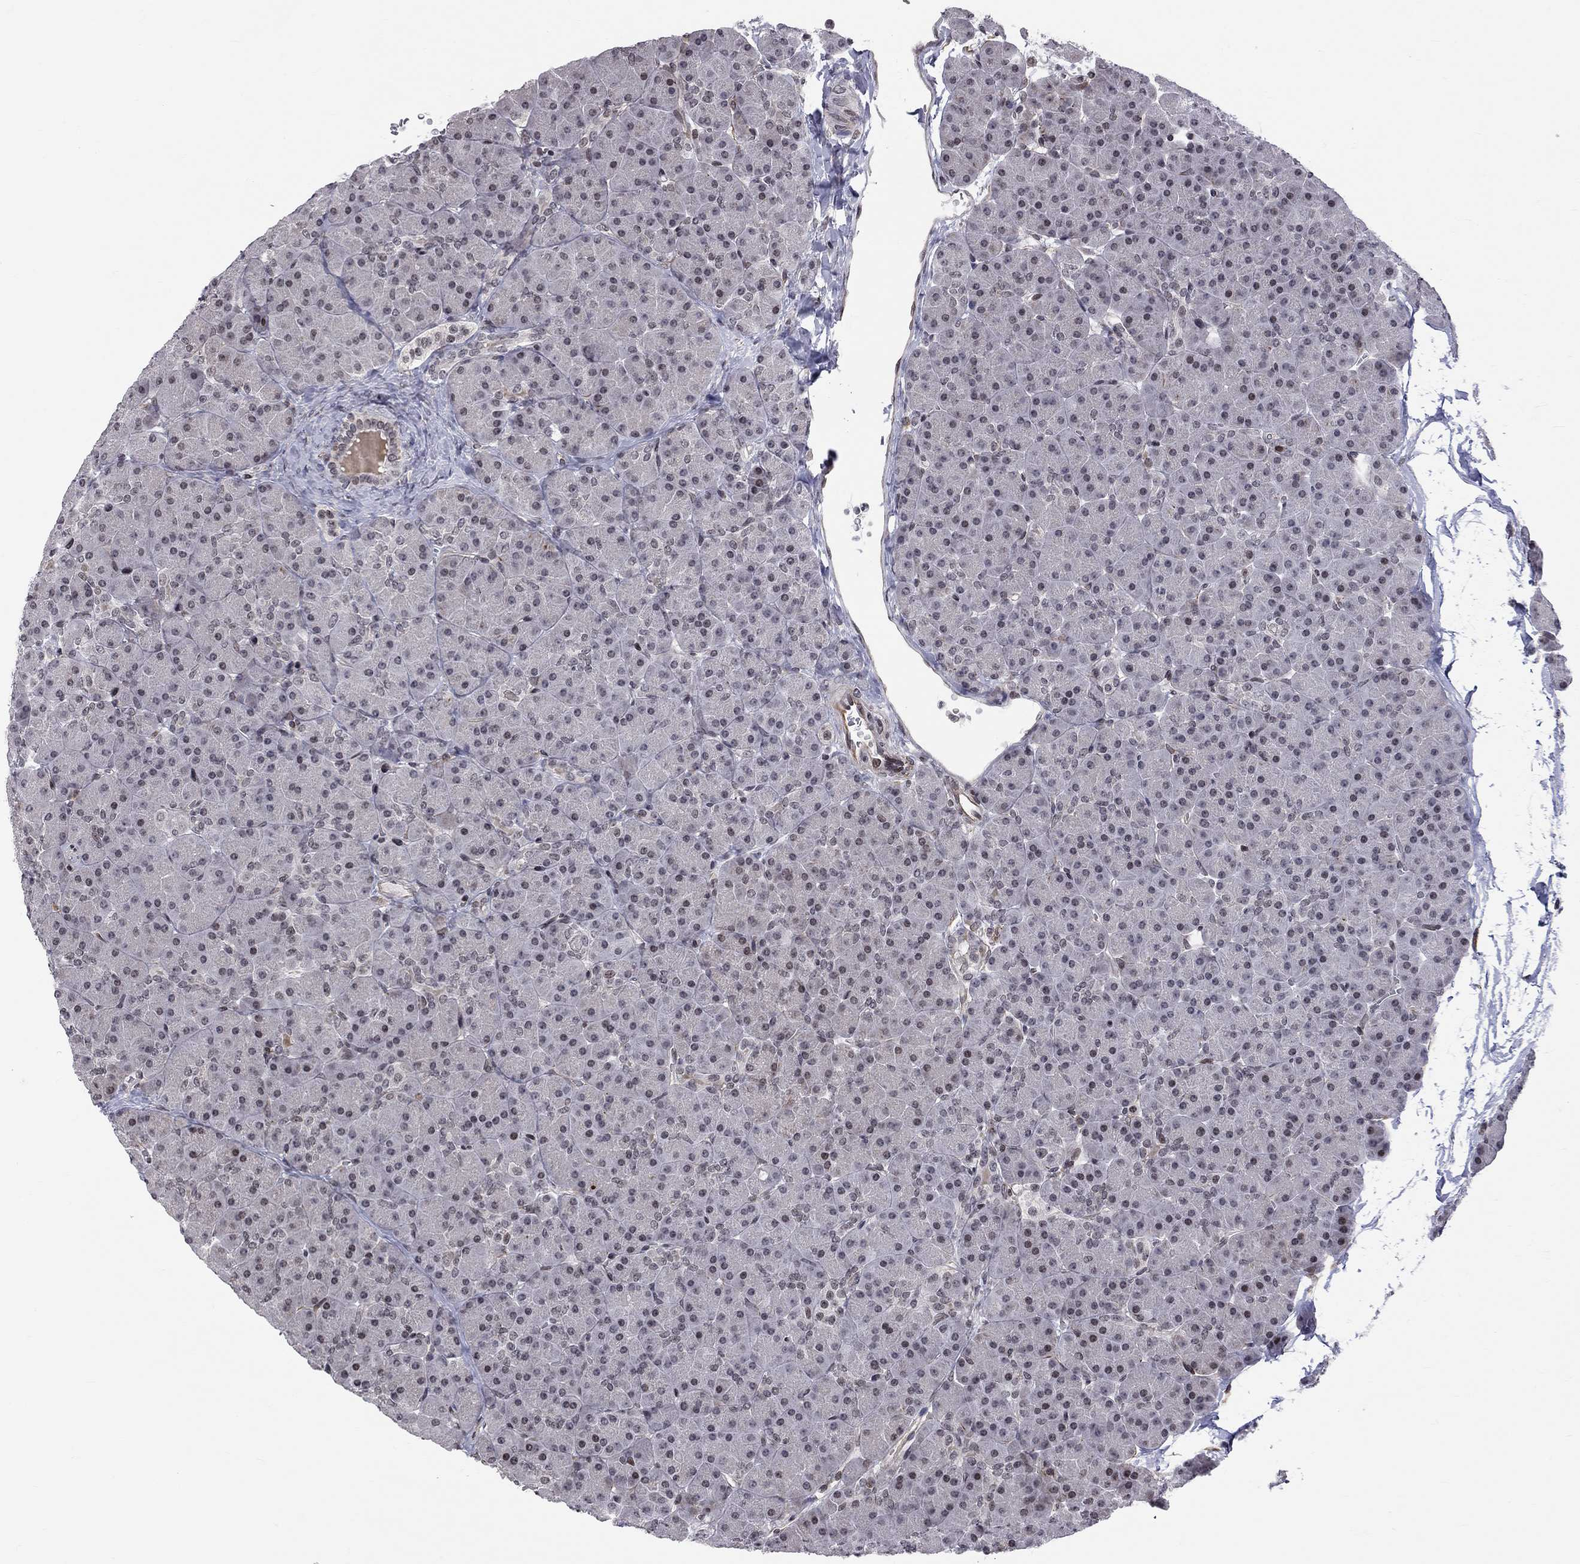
{"staining": {"intensity": "negative", "quantity": "none", "location": "none"}, "tissue": "pancreas", "cell_type": "Exocrine glandular cells", "image_type": "normal", "snomed": [{"axis": "morphology", "description": "Normal tissue, NOS"}, {"axis": "topography", "description": "Pancreas"}], "caption": "Immunohistochemistry (IHC) of unremarkable human pancreas exhibits no expression in exocrine glandular cells. (Brightfield microscopy of DAB (3,3'-diaminobenzidine) immunohistochemistry (IHC) at high magnification).", "gene": "MTNR1B", "patient": {"sex": "female", "age": 44}}